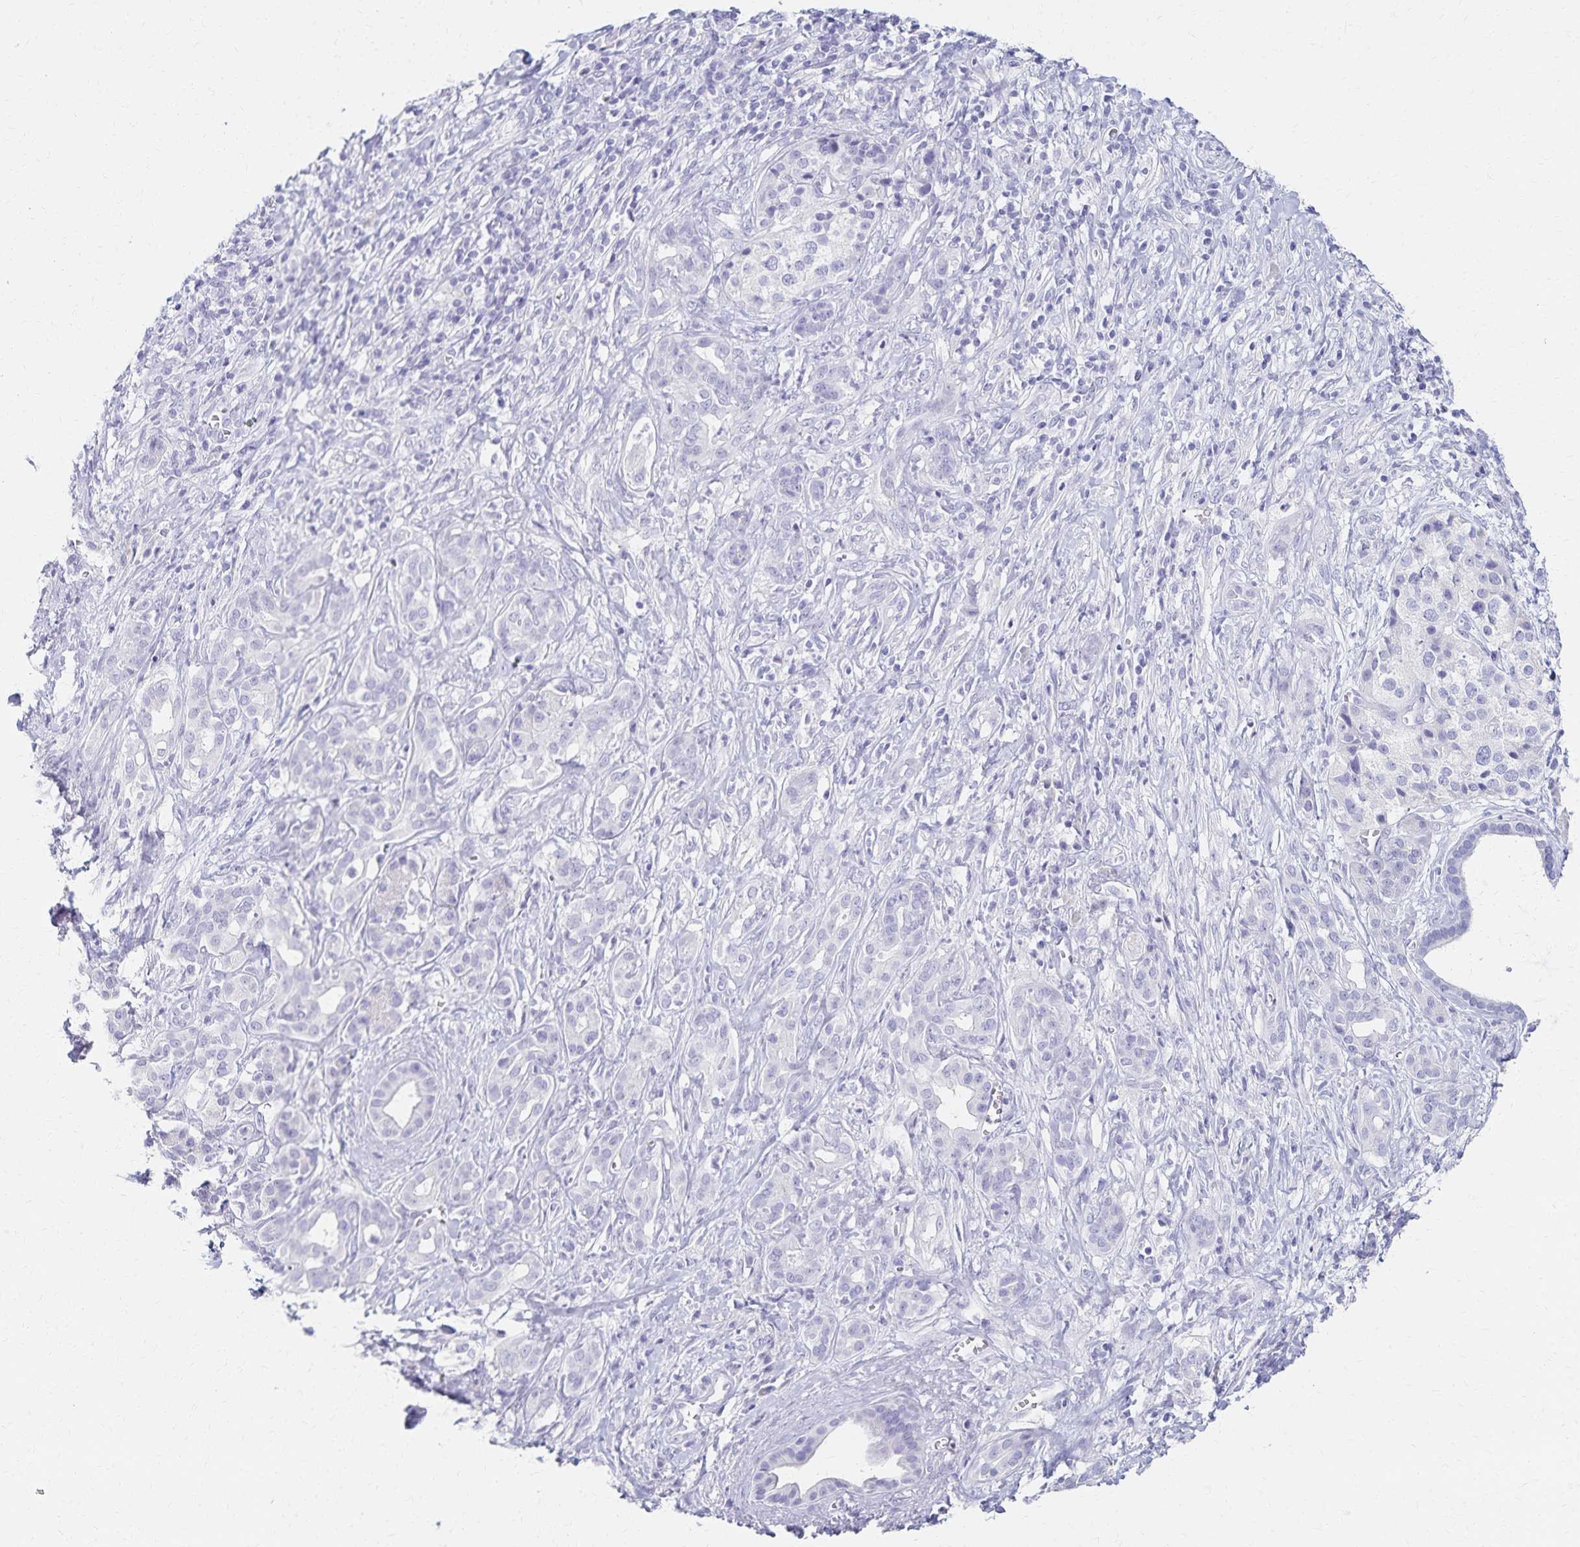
{"staining": {"intensity": "negative", "quantity": "none", "location": "none"}, "tissue": "pancreatic cancer", "cell_type": "Tumor cells", "image_type": "cancer", "snomed": [{"axis": "morphology", "description": "Adenocarcinoma, NOS"}, {"axis": "topography", "description": "Pancreas"}], "caption": "DAB immunohistochemical staining of pancreatic adenocarcinoma shows no significant expression in tumor cells. (DAB (3,3'-diaminobenzidine) immunohistochemistry (IHC) visualized using brightfield microscopy, high magnification).", "gene": "C2orf50", "patient": {"sex": "male", "age": 61}}